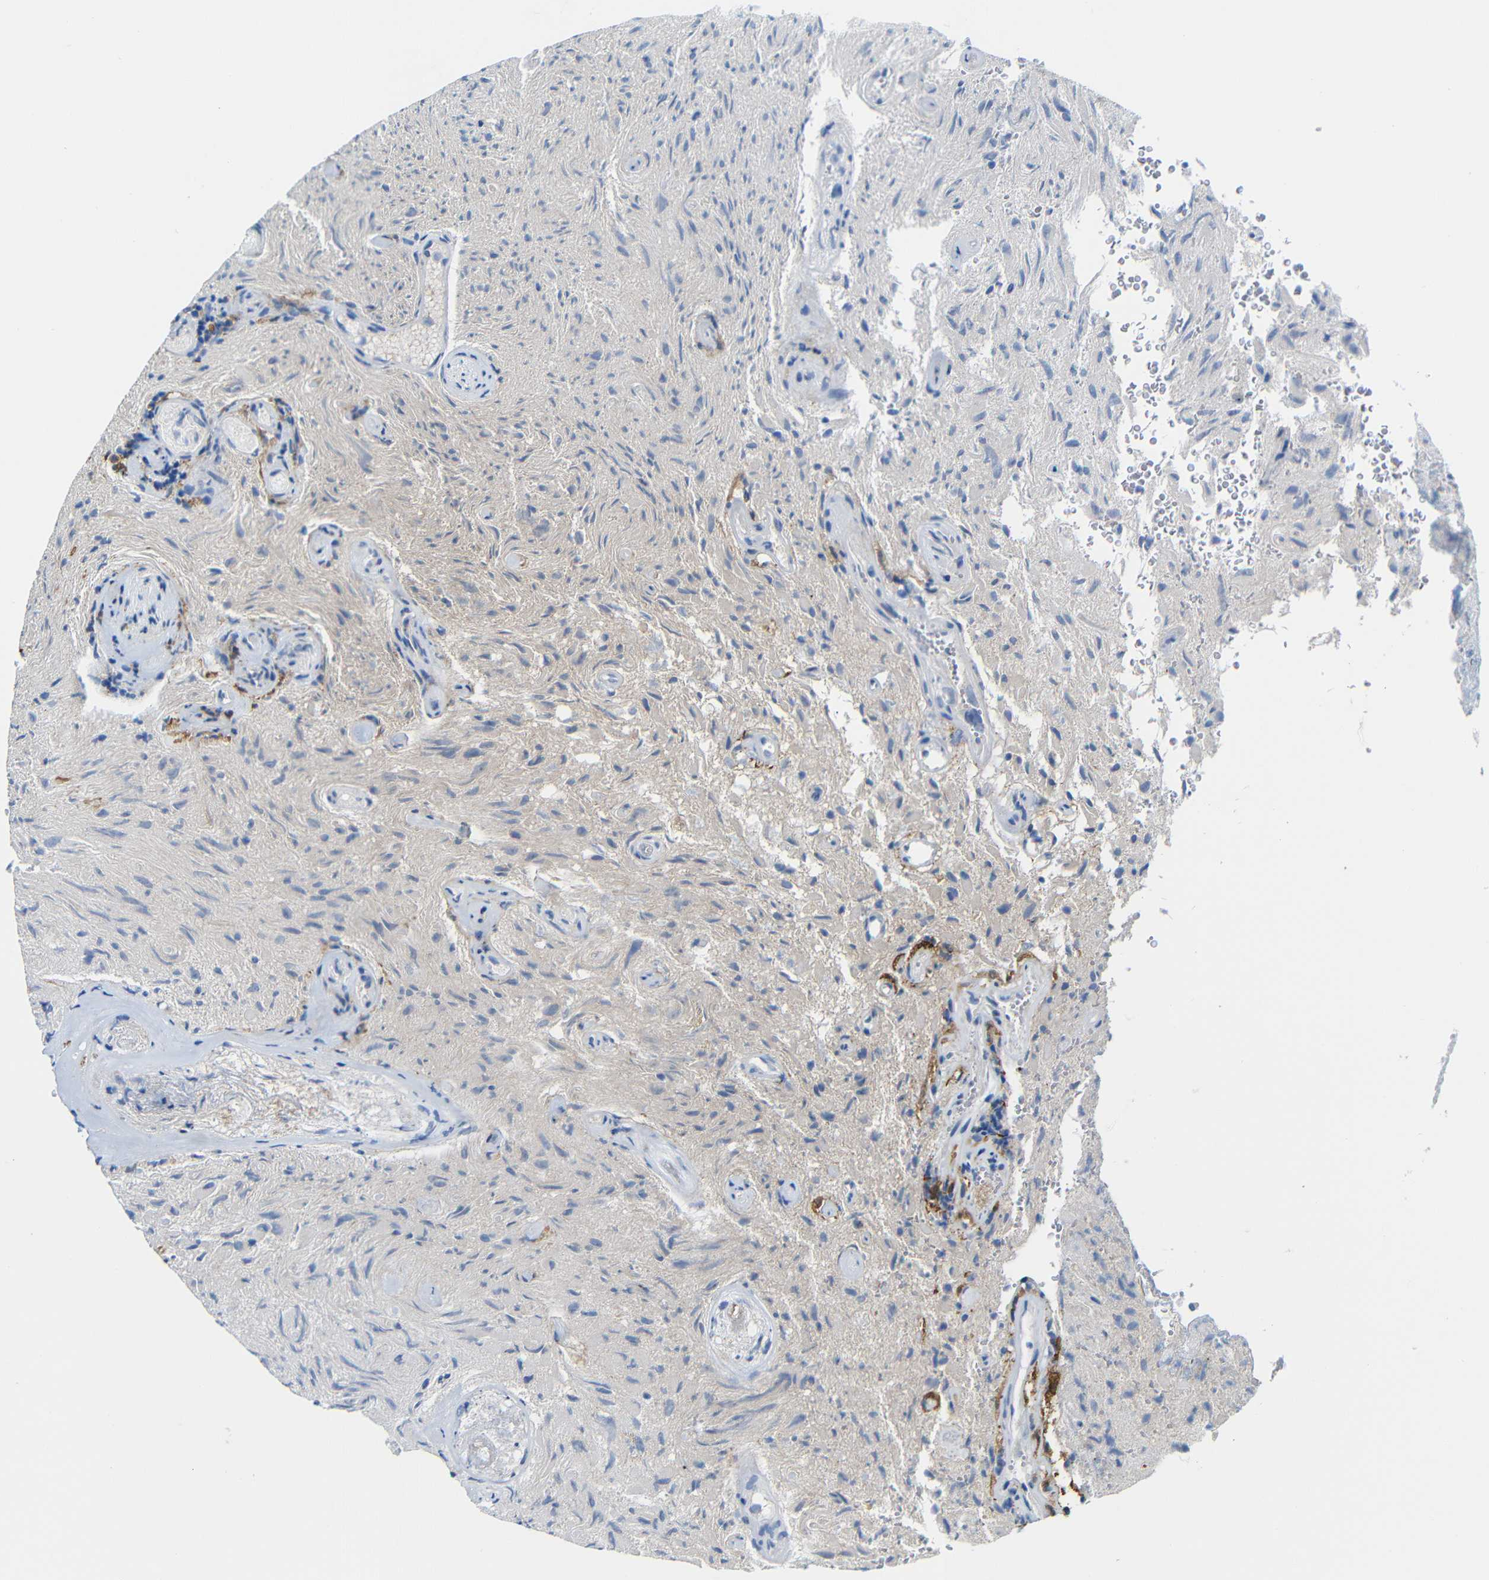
{"staining": {"intensity": "moderate", "quantity": "<25%", "location": "nuclear"}, "tissue": "glioma", "cell_type": "Tumor cells", "image_type": "cancer", "snomed": [{"axis": "morphology", "description": "Glioma, malignant, High grade"}, {"axis": "topography", "description": "Brain"}], "caption": "Glioma stained for a protein exhibits moderate nuclear positivity in tumor cells.", "gene": "C1orf210", "patient": {"sex": "male", "age": 71}}